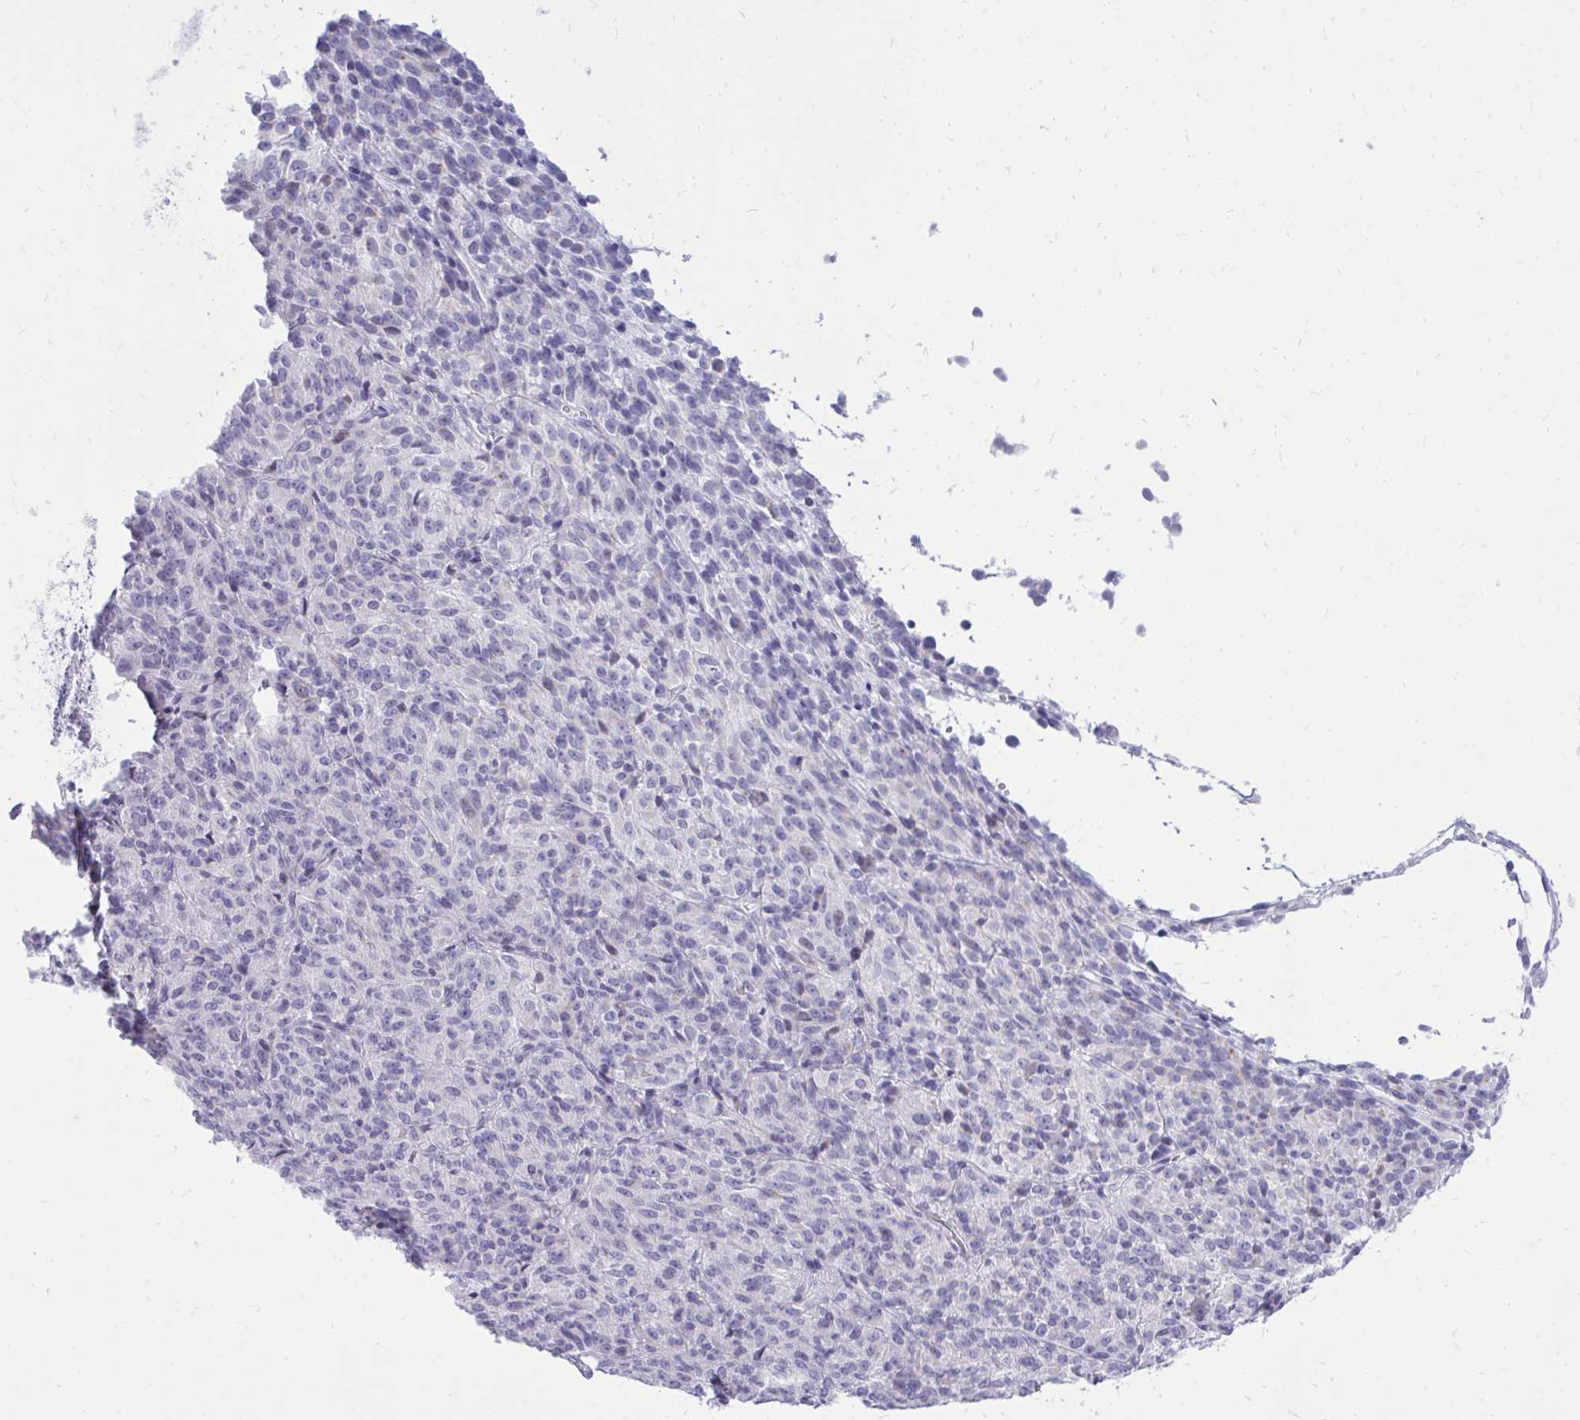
{"staining": {"intensity": "negative", "quantity": "none", "location": "none"}, "tissue": "melanoma", "cell_type": "Tumor cells", "image_type": "cancer", "snomed": [{"axis": "morphology", "description": "Malignant melanoma, Metastatic site"}, {"axis": "topography", "description": "Brain"}], "caption": "Immunohistochemistry histopathology image of melanoma stained for a protein (brown), which reveals no expression in tumor cells.", "gene": "GABRA1", "patient": {"sex": "female", "age": 56}}